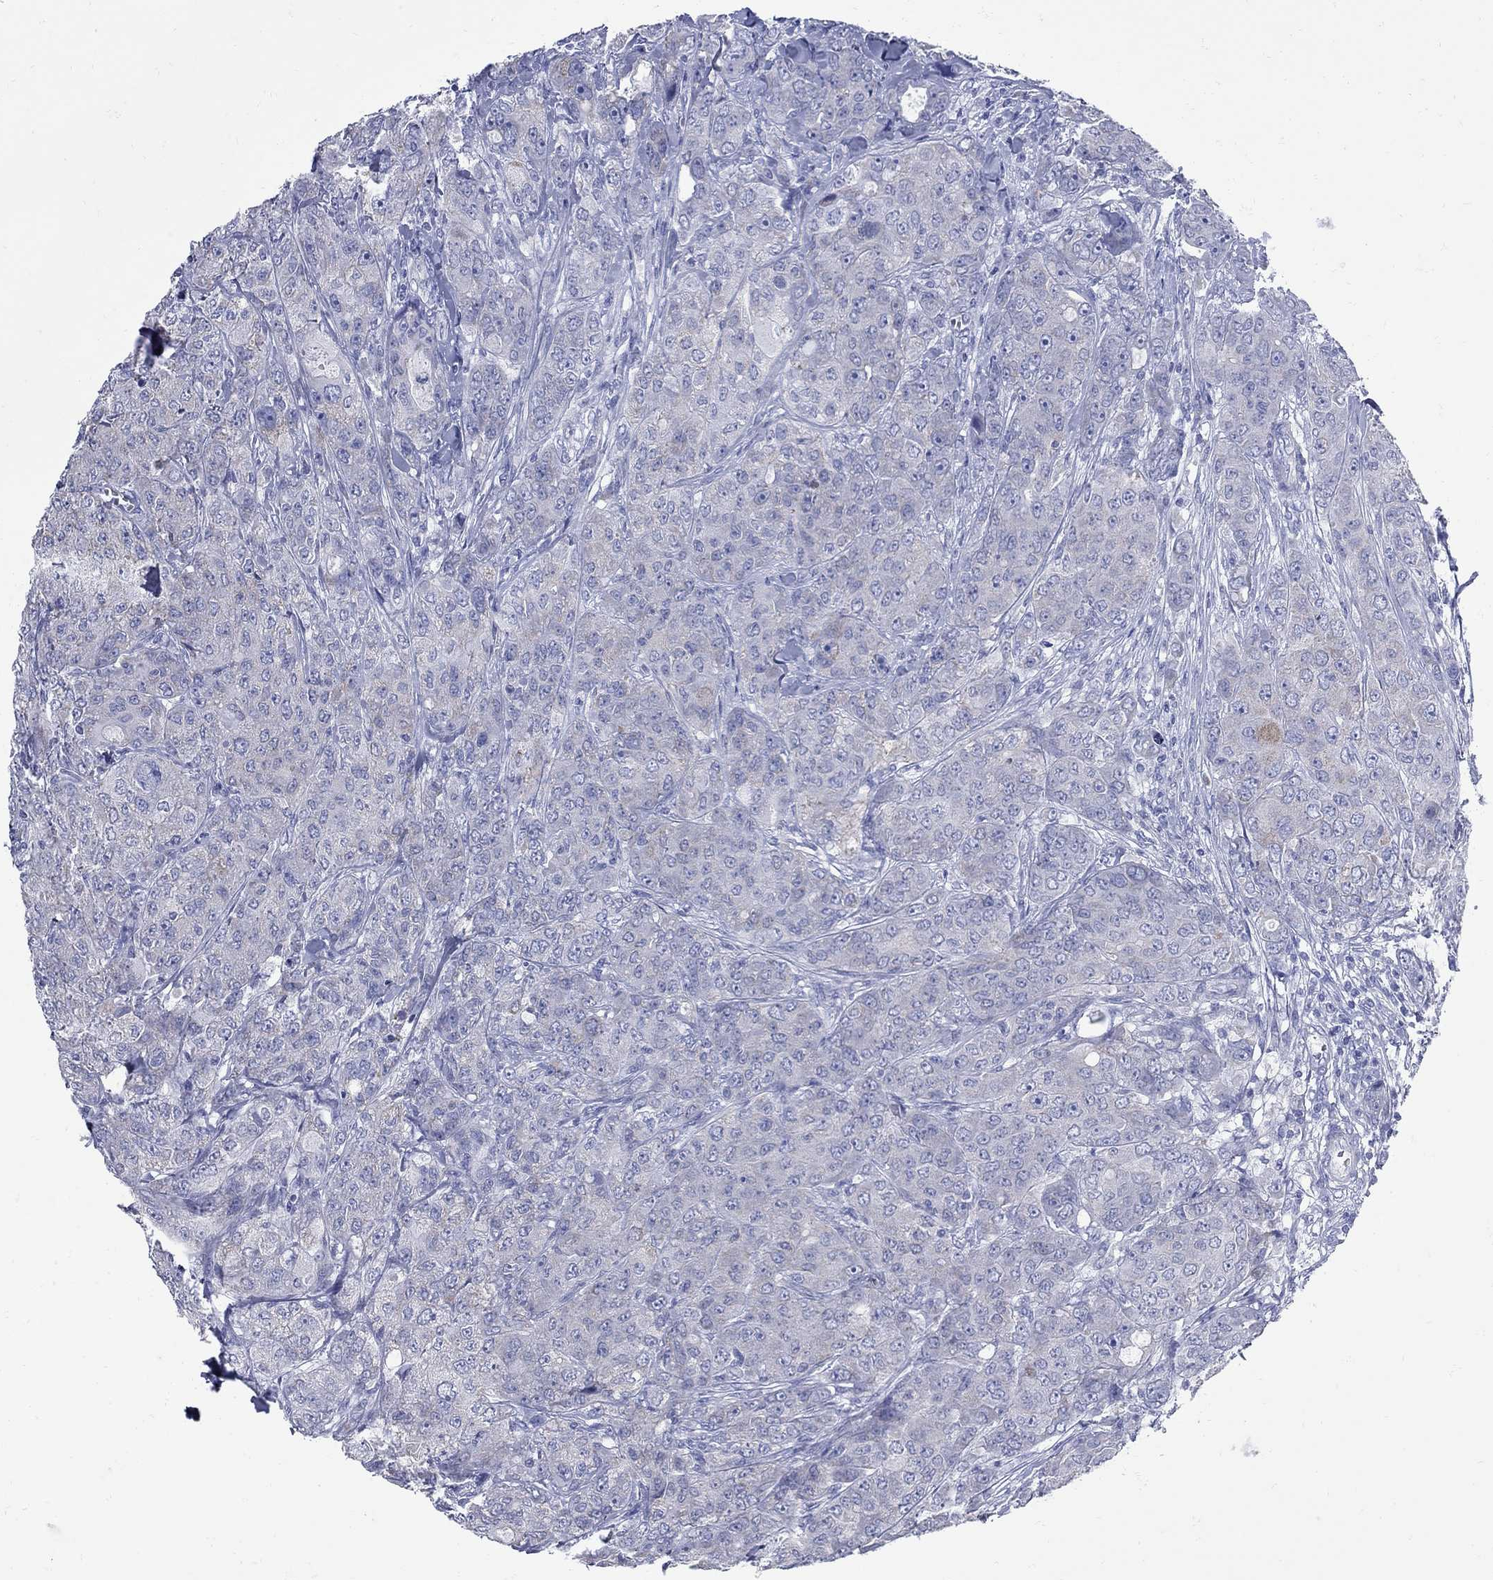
{"staining": {"intensity": "negative", "quantity": "none", "location": "none"}, "tissue": "breast cancer", "cell_type": "Tumor cells", "image_type": "cancer", "snomed": [{"axis": "morphology", "description": "Duct carcinoma"}, {"axis": "topography", "description": "Breast"}], "caption": "The IHC micrograph has no significant expression in tumor cells of breast invasive ductal carcinoma tissue.", "gene": "PDZD3", "patient": {"sex": "female", "age": 43}}